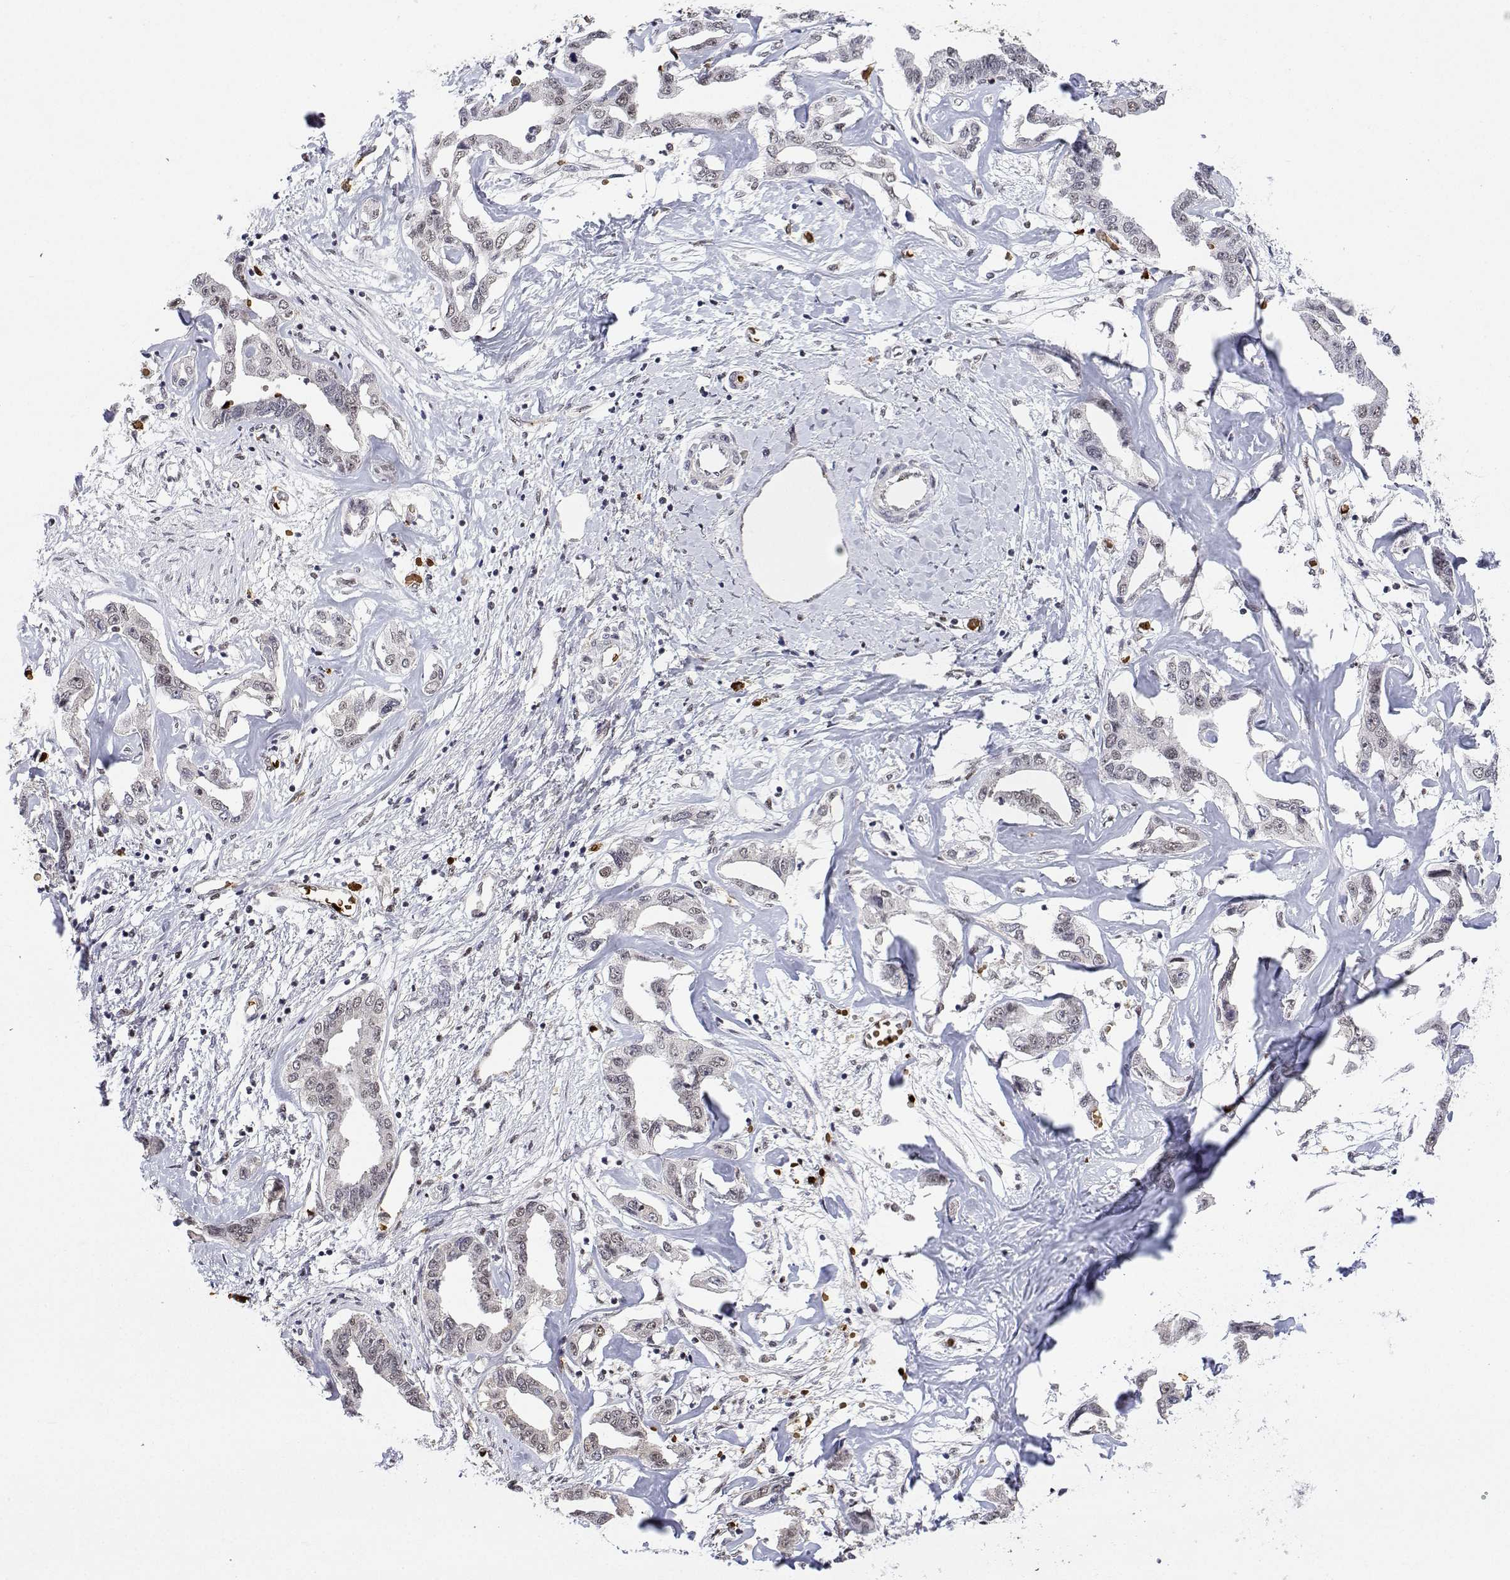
{"staining": {"intensity": "negative", "quantity": "none", "location": "none"}, "tissue": "liver cancer", "cell_type": "Tumor cells", "image_type": "cancer", "snomed": [{"axis": "morphology", "description": "Cholangiocarcinoma"}, {"axis": "topography", "description": "Liver"}], "caption": "The image exhibits no significant positivity in tumor cells of liver cancer.", "gene": "ADAR", "patient": {"sex": "male", "age": 59}}